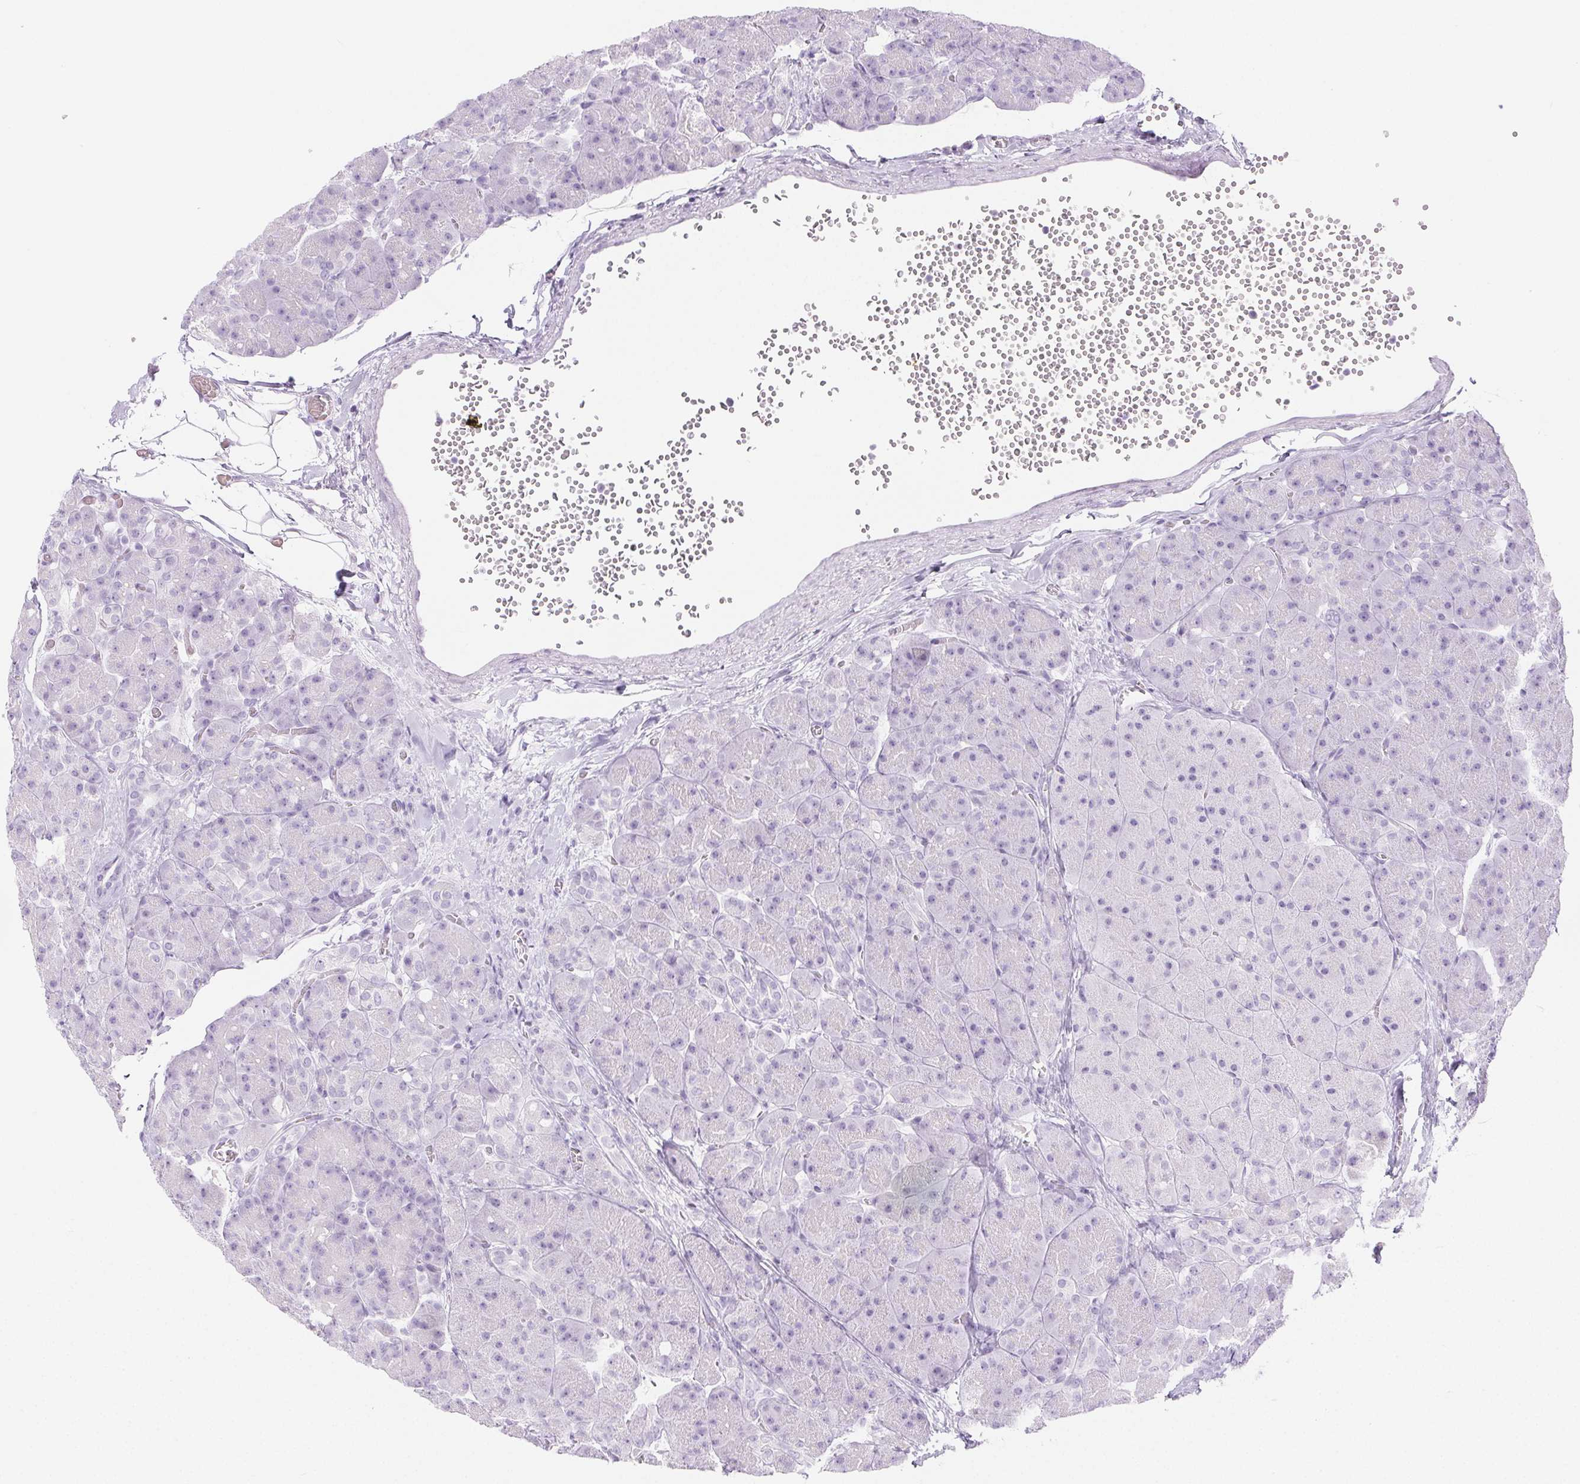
{"staining": {"intensity": "negative", "quantity": "none", "location": "none"}, "tissue": "pancreas", "cell_type": "Exocrine glandular cells", "image_type": "normal", "snomed": [{"axis": "morphology", "description": "Normal tissue, NOS"}, {"axis": "topography", "description": "Pancreas"}], "caption": "An image of human pancreas is negative for staining in exocrine glandular cells. The staining is performed using DAB (3,3'-diaminobenzidine) brown chromogen with nuclei counter-stained in using hematoxylin.", "gene": "SPRR3", "patient": {"sex": "male", "age": 55}}